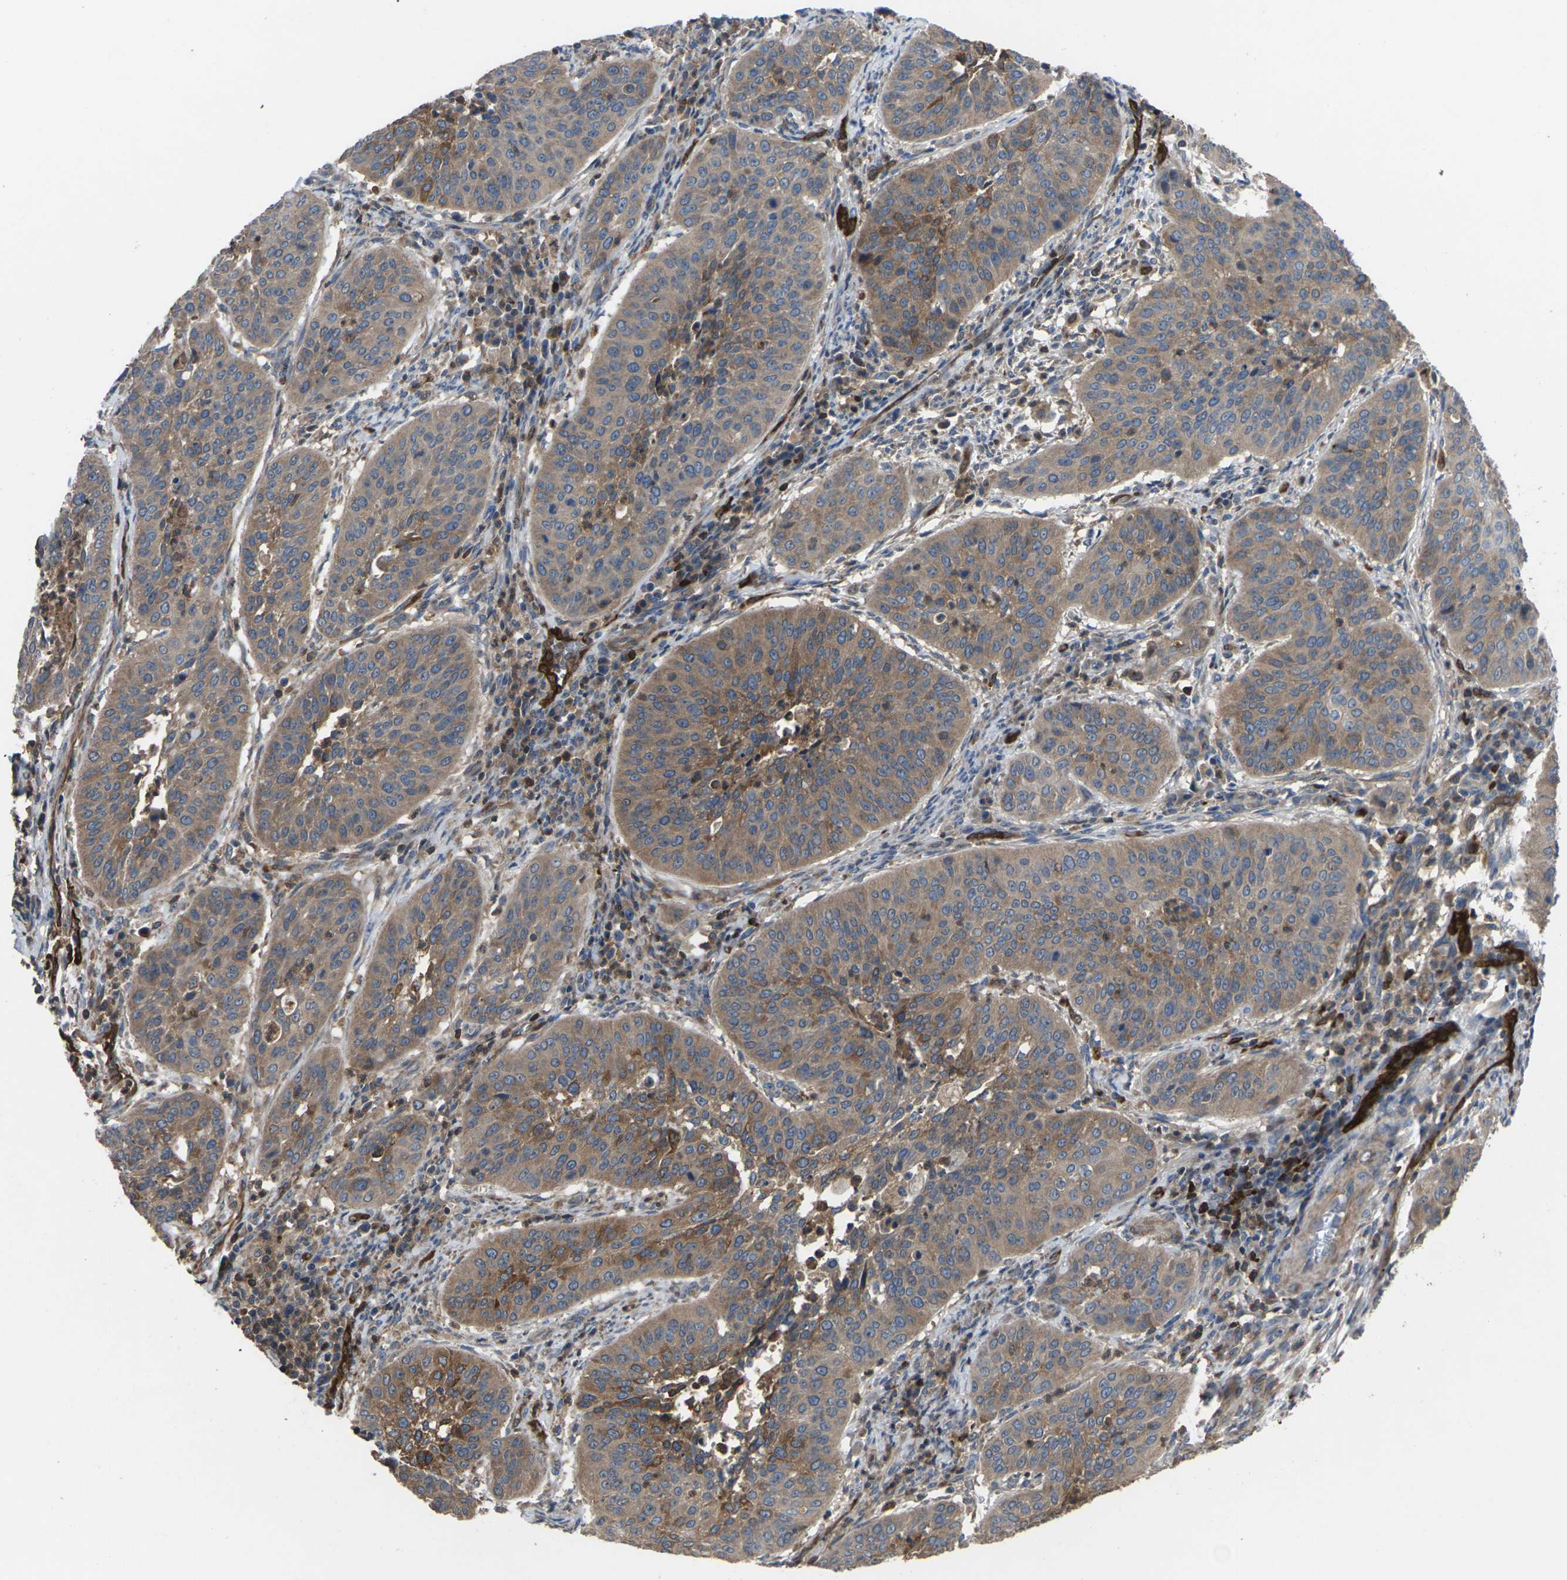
{"staining": {"intensity": "weak", "quantity": ">75%", "location": "cytoplasmic/membranous"}, "tissue": "cervical cancer", "cell_type": "Tumor cells", "image_type": "cancer", "snomed": [{"axis": "morphology", "description": "Normal tissue, NOS"}, {"axis": "morphology", "description": "Squamous cell carcinoma, NOS"}, {"axis": "topography", "description": "Cervix"}], "caption": "A photomicrograph of cervical squamous cell carcinoma stained for a protein reveals weak cytoplasmic/membranous brown staining in tumor cells.", "gene": "TIAM1", "patient": {"sex": "female", "age": 39}}